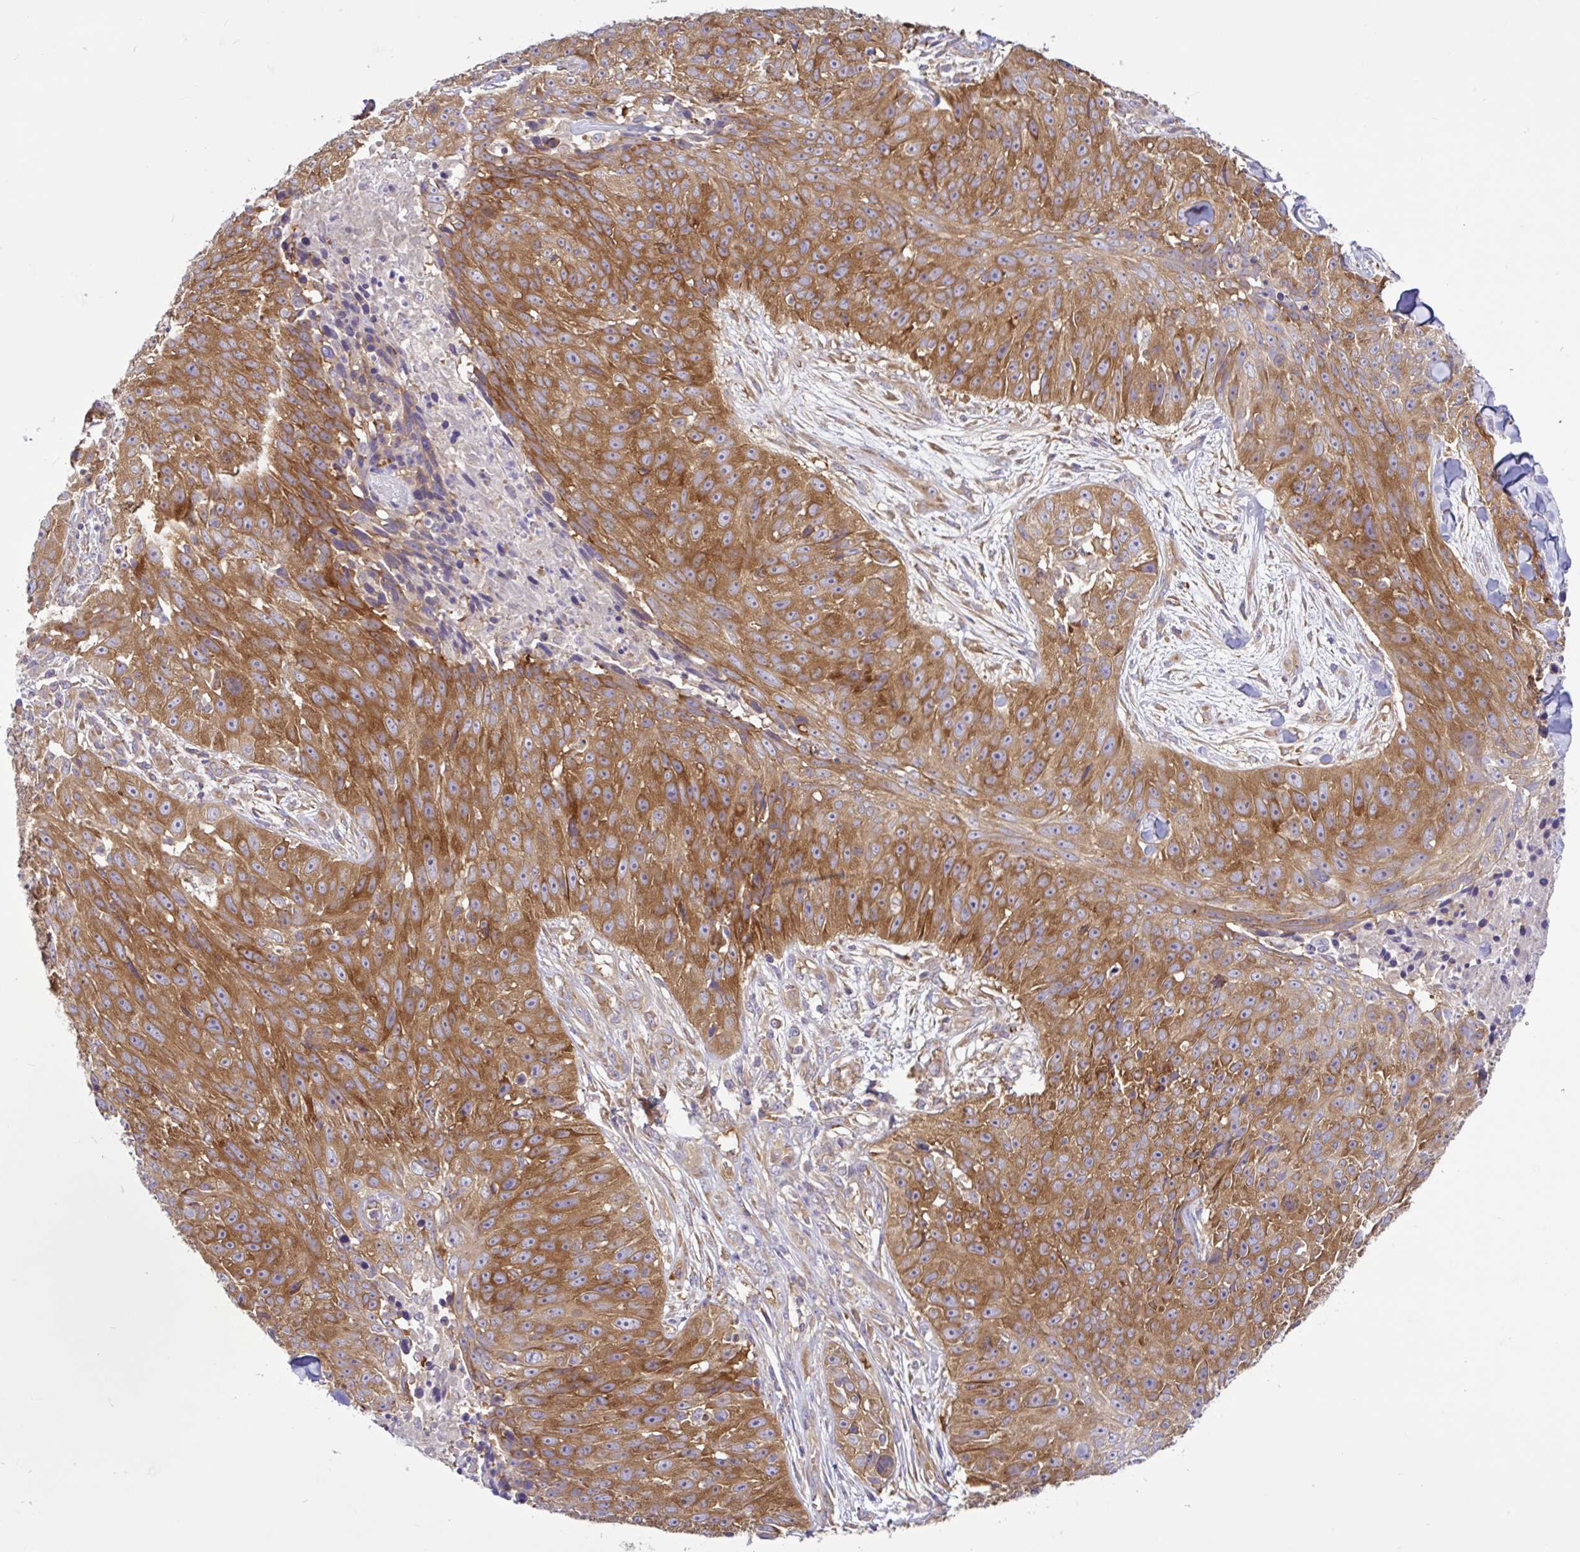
{"staining": {"intensity": "strong", "quantity": "25%-75%", "location": "cytoplasmic/membranous"}, "tissue": "skin cancer", "cell_type": "Tumor cells", "image_type": "cancer", "snomed": [{"axis": "morphology", "description": "Squamous cell carcinoma, NOS"}, {"axis": "topography", "description": "Skin"}], "caption": "Immunohistochemistry histopathology image of neoplastic tissue: skin cancer stained using immunohistochemistry reveals high levels of strong protein expression localized specifically in the cytoplasmic/membranous of tumor cells, appearing as a cytoplasmic/membranous brown color.", "gene": "LARS1", "patient": {"sex": "female", "age": 87}}